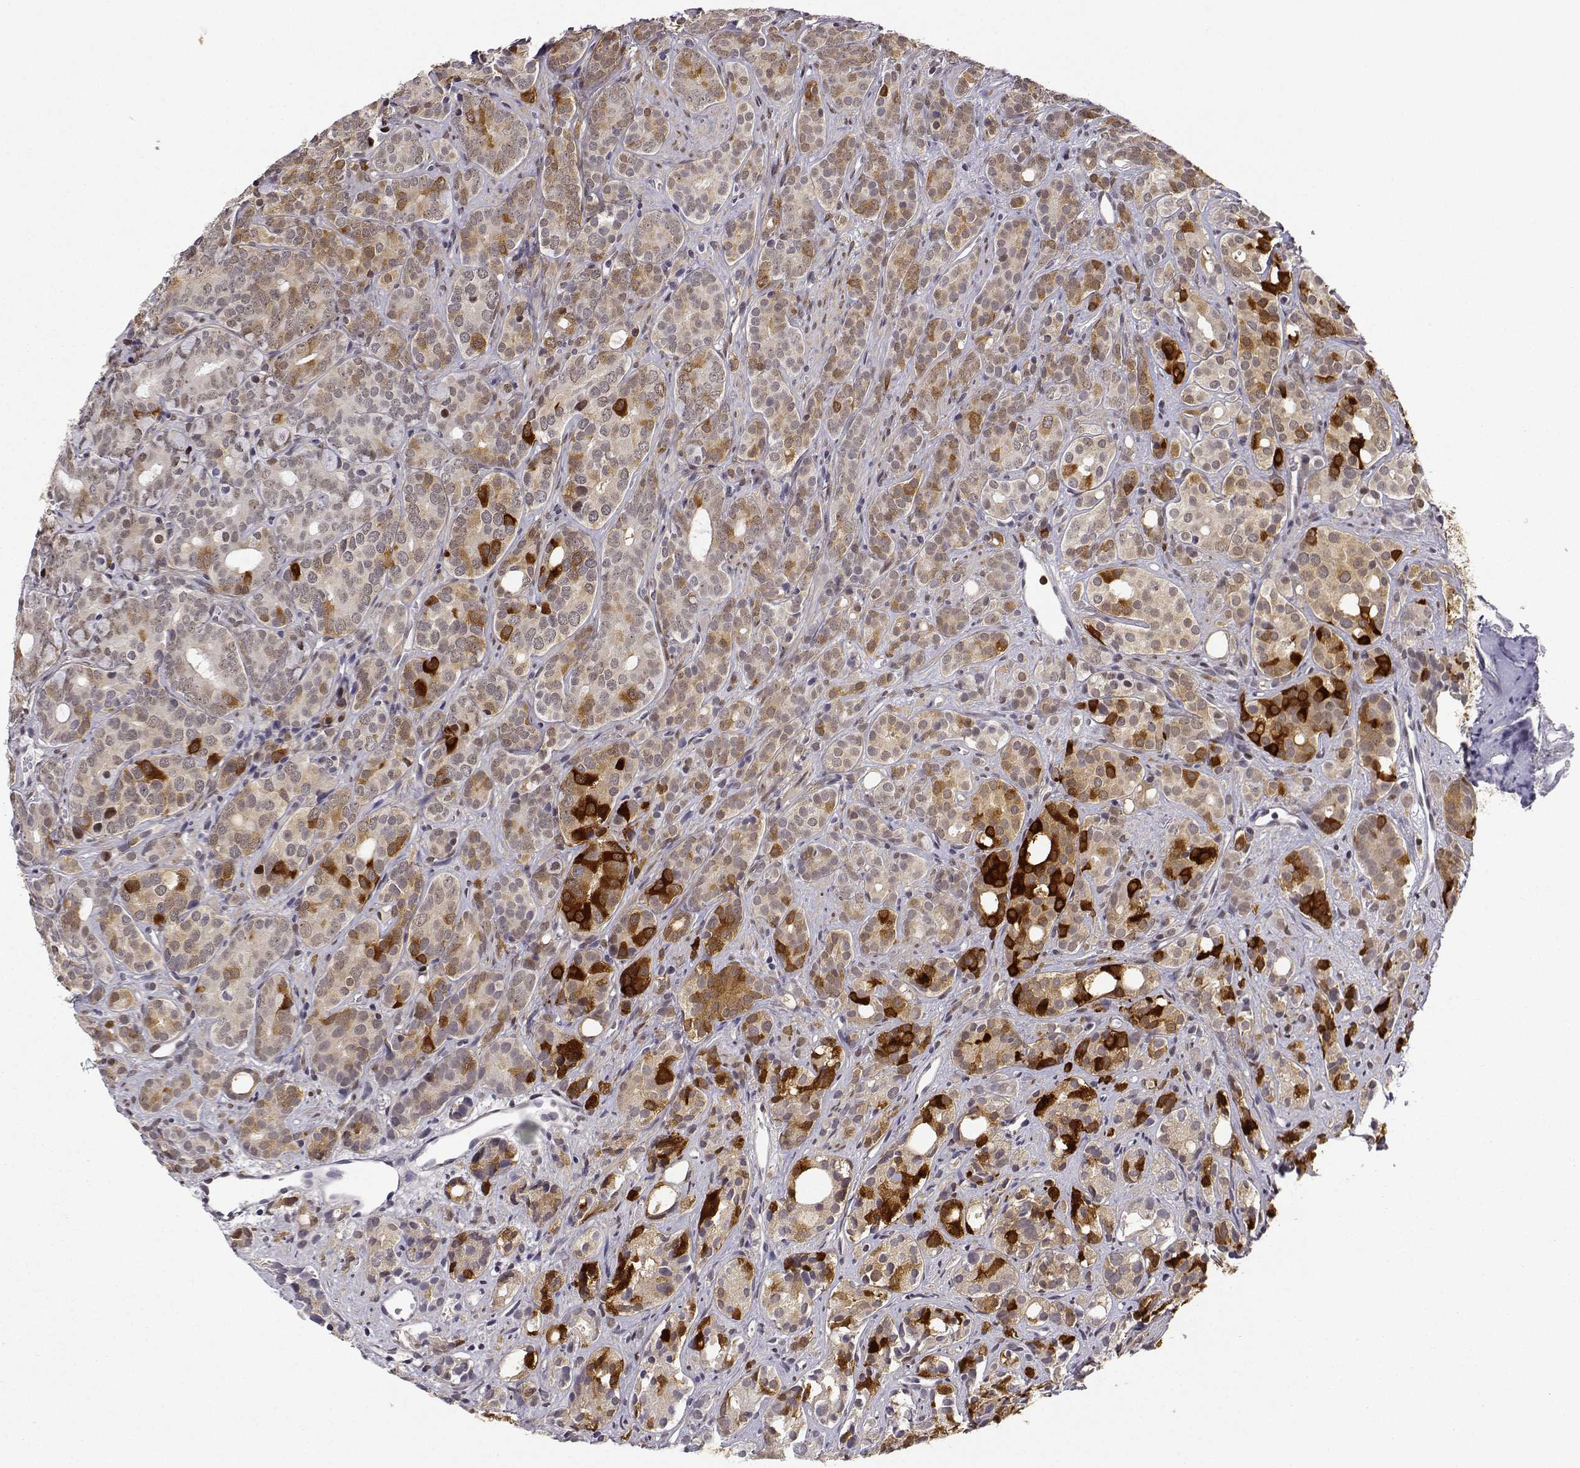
{"staining": {"intensity": "moderate", "quantity": ">75%", "location": "cytoplasmic/membranous,nuclear"}, "tissue": "prostate cancer", "cell_type": "Tumor cells", "image_type": "cancer", "snomed": [{"axis": "morphology", "description": "Adenocarcinoma, High grade"}, {"axis": "topography", "description": "Prostate"}], "caption": "Immunohistochemistry (DAB) staining of prostate adenocarcinoma (high-grade) shows moderate cytoplasmic/membranous and nuclear protein expression in approximately >75% of tumor cells.", "gene": "PHGDH", "patient": {"sex": "male", "age": 84}}